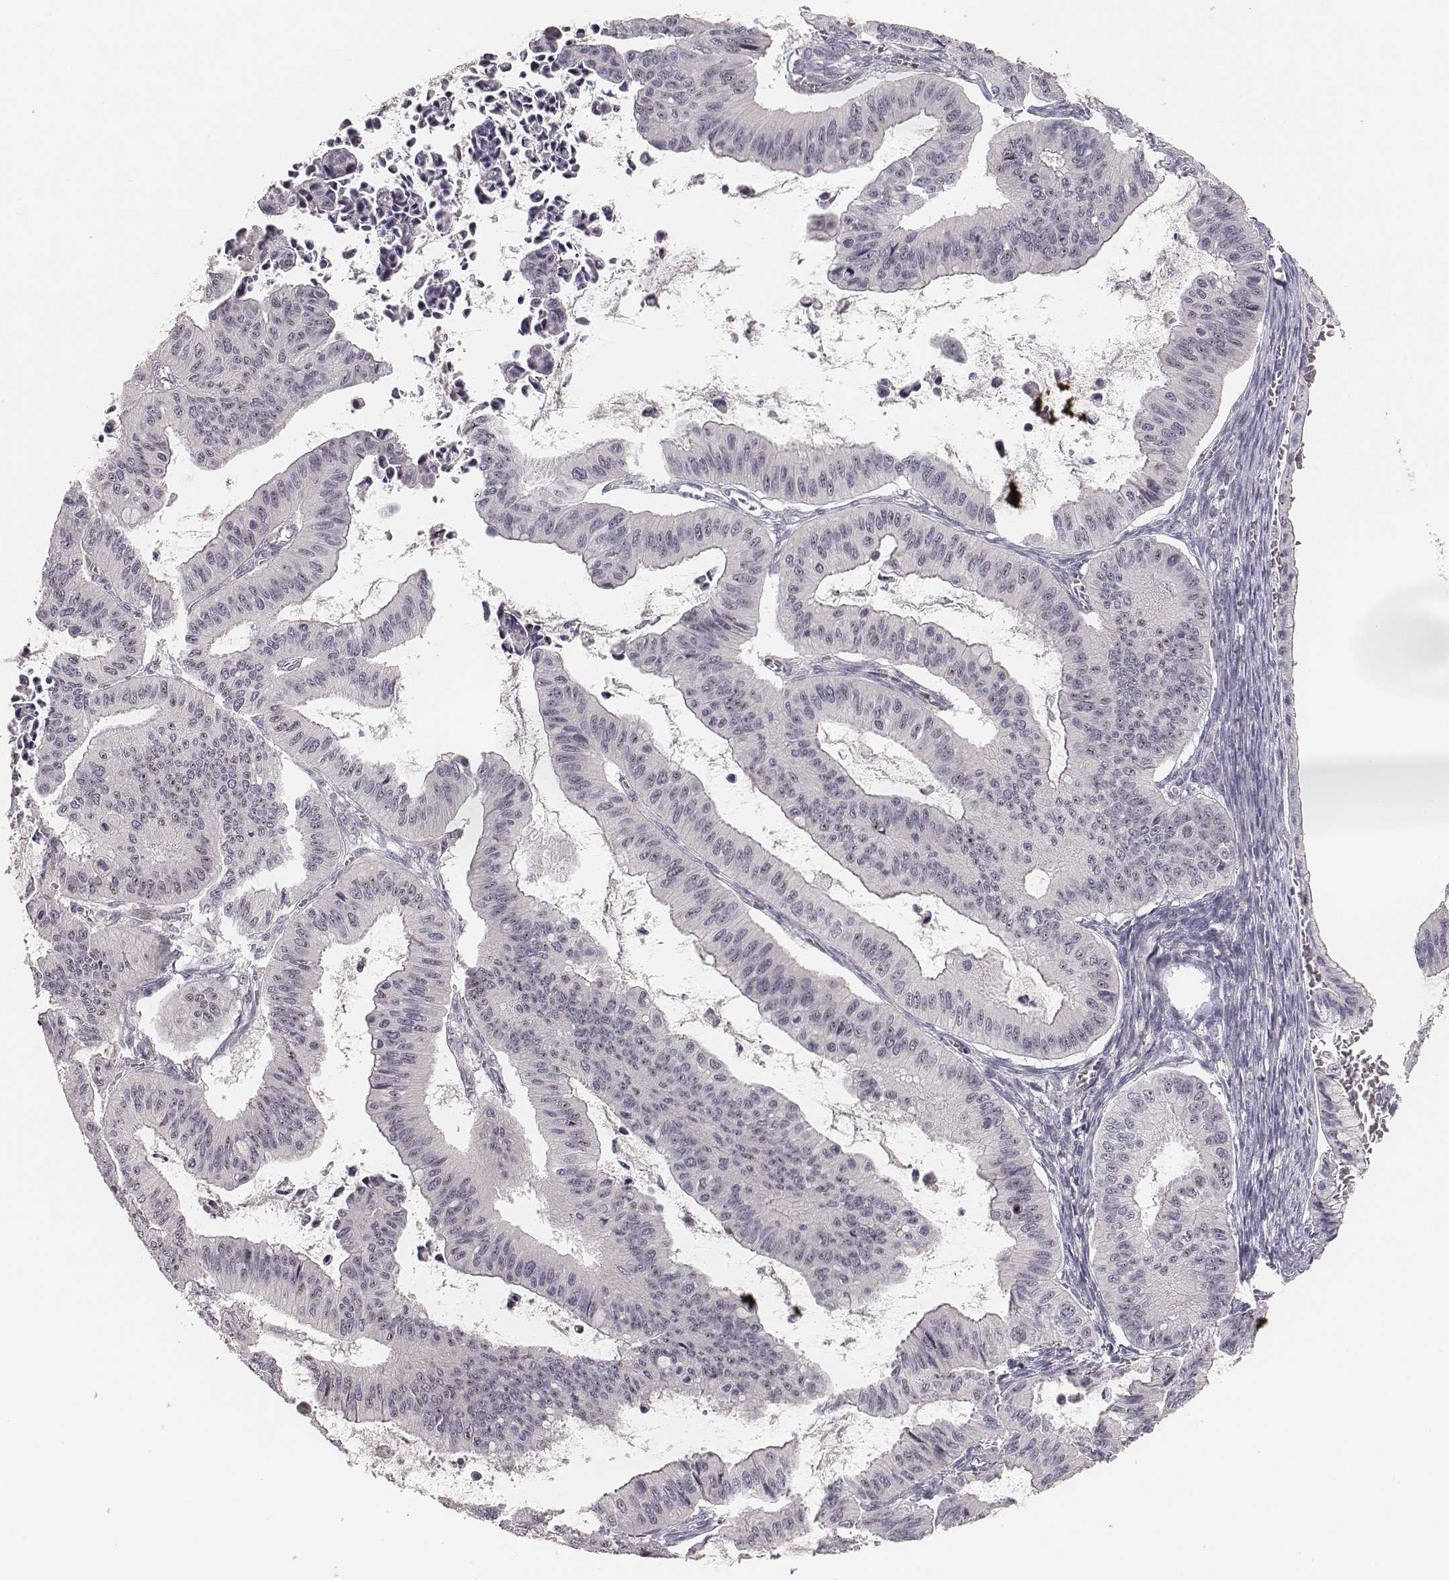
{"staining": {"intensity": "negative", "quantity": "none", "location": "none"}, "tissue": "ovarian cancer", "cell_type": "Tumor cells", "image_type": "cancer", "snomed": [{"axis": "morphology", "description": "Cystadenocarcinoma, mucinous, NOS"}, {"axis": "topography", "description": "Ovary"}], "caption": "Immunohistochemistry (IHC) of ovarian cancer demonstrates no positivity in tumor cells.", "gene": "NIFK", "patient": {"sex": "female", "age": 72}}